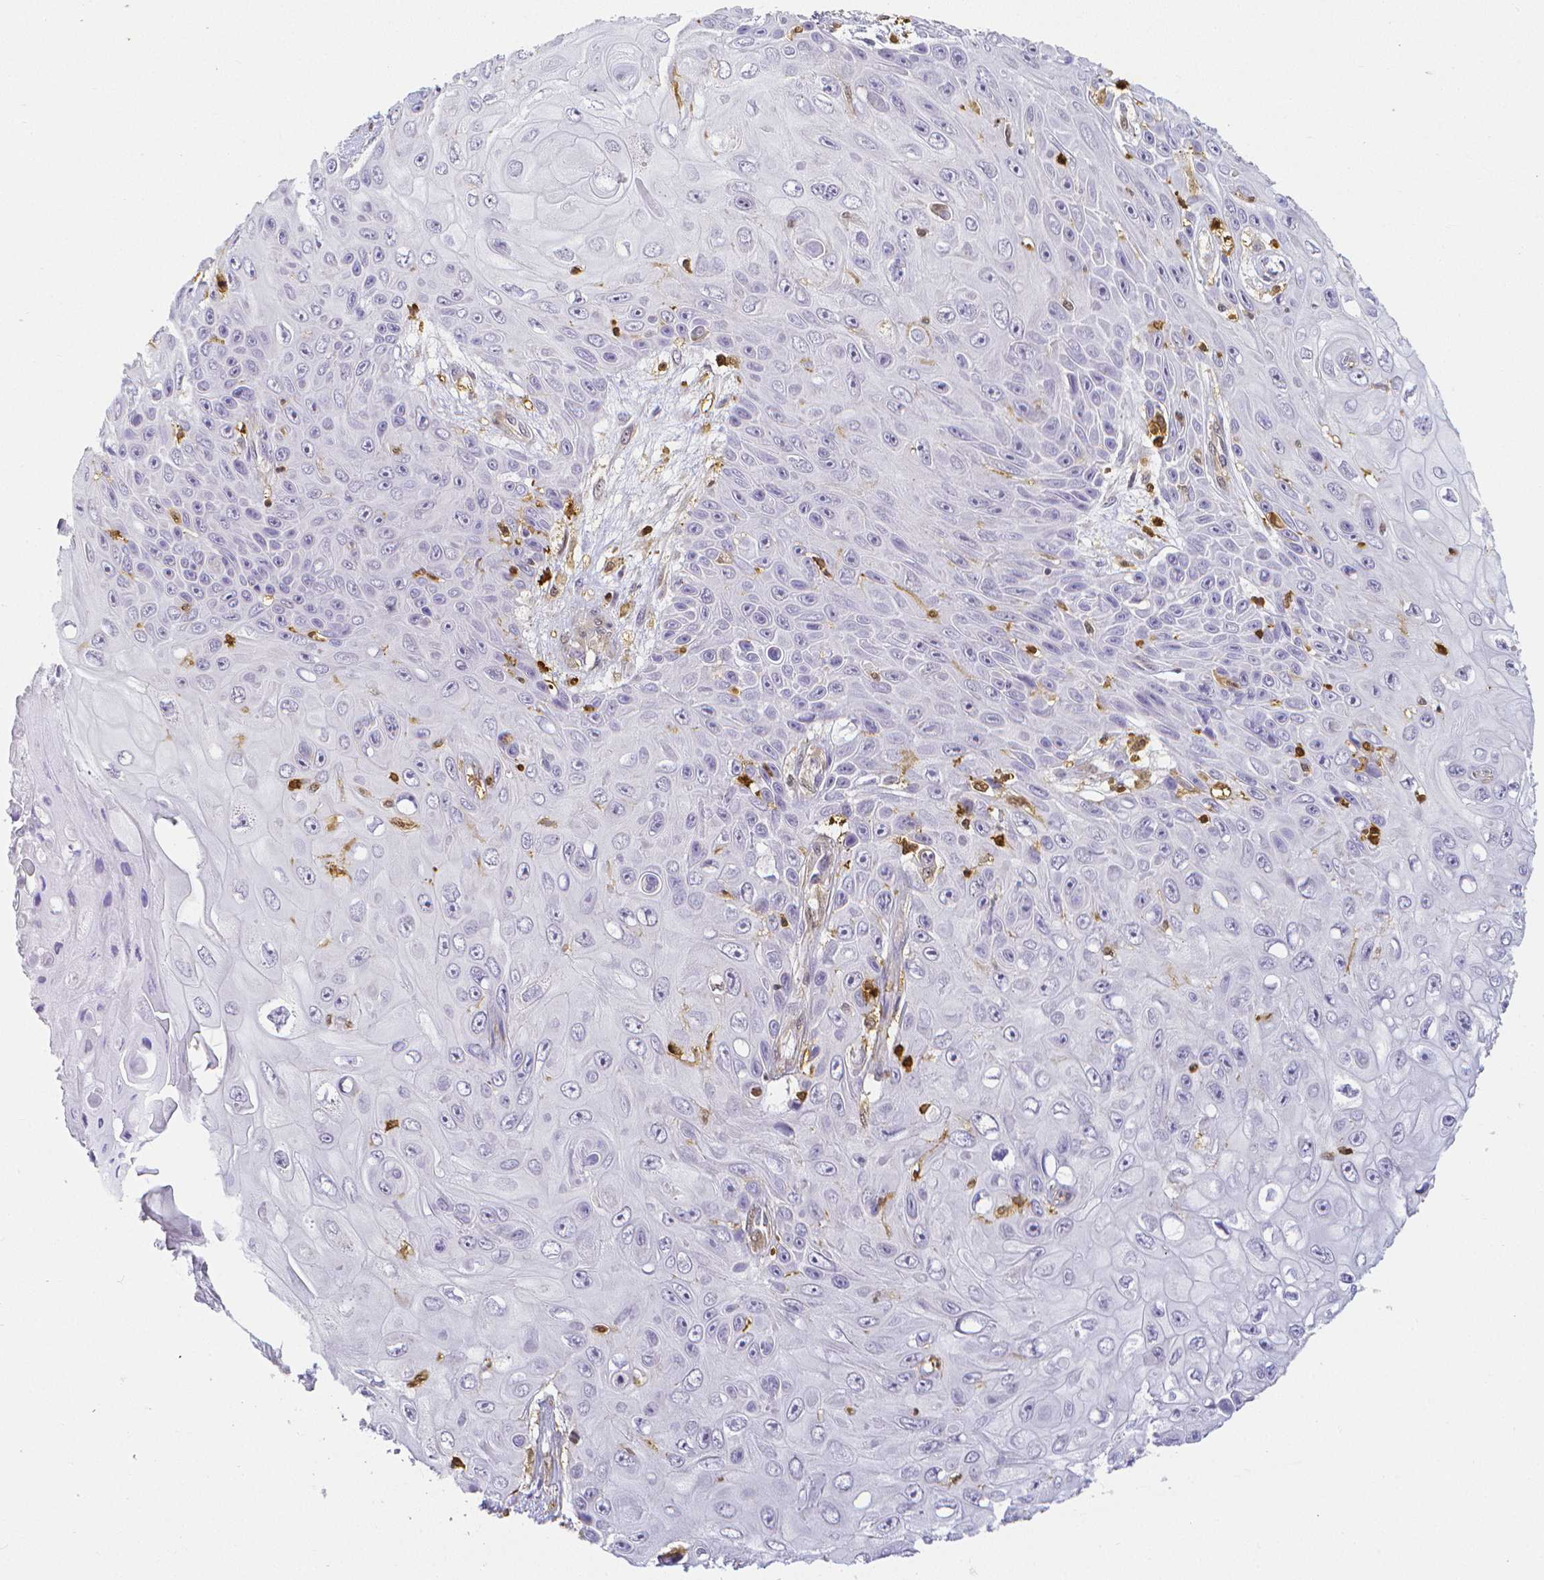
{"staining": {"intensity": "negative", "quantity": "none", "location": "none"}, "tissue": "skin cancer", "cell_type": "Tumor cells", "image_type": "cancer", "snomed": [{"axis": "morphology", "description": "Squamous cell carcinoma, NOS"}, {"axis": "topography", "description": "Skin"}], "caption": "This histopathology image is of squamous cell carcinoma (skin) stained with immunohistochemistry to label a protein in brown with the nuclei are counter-stained blue. There is no expression in tumor cells.", "gene": "COTL1", "patient": {"sex": "male", "age": 82}}